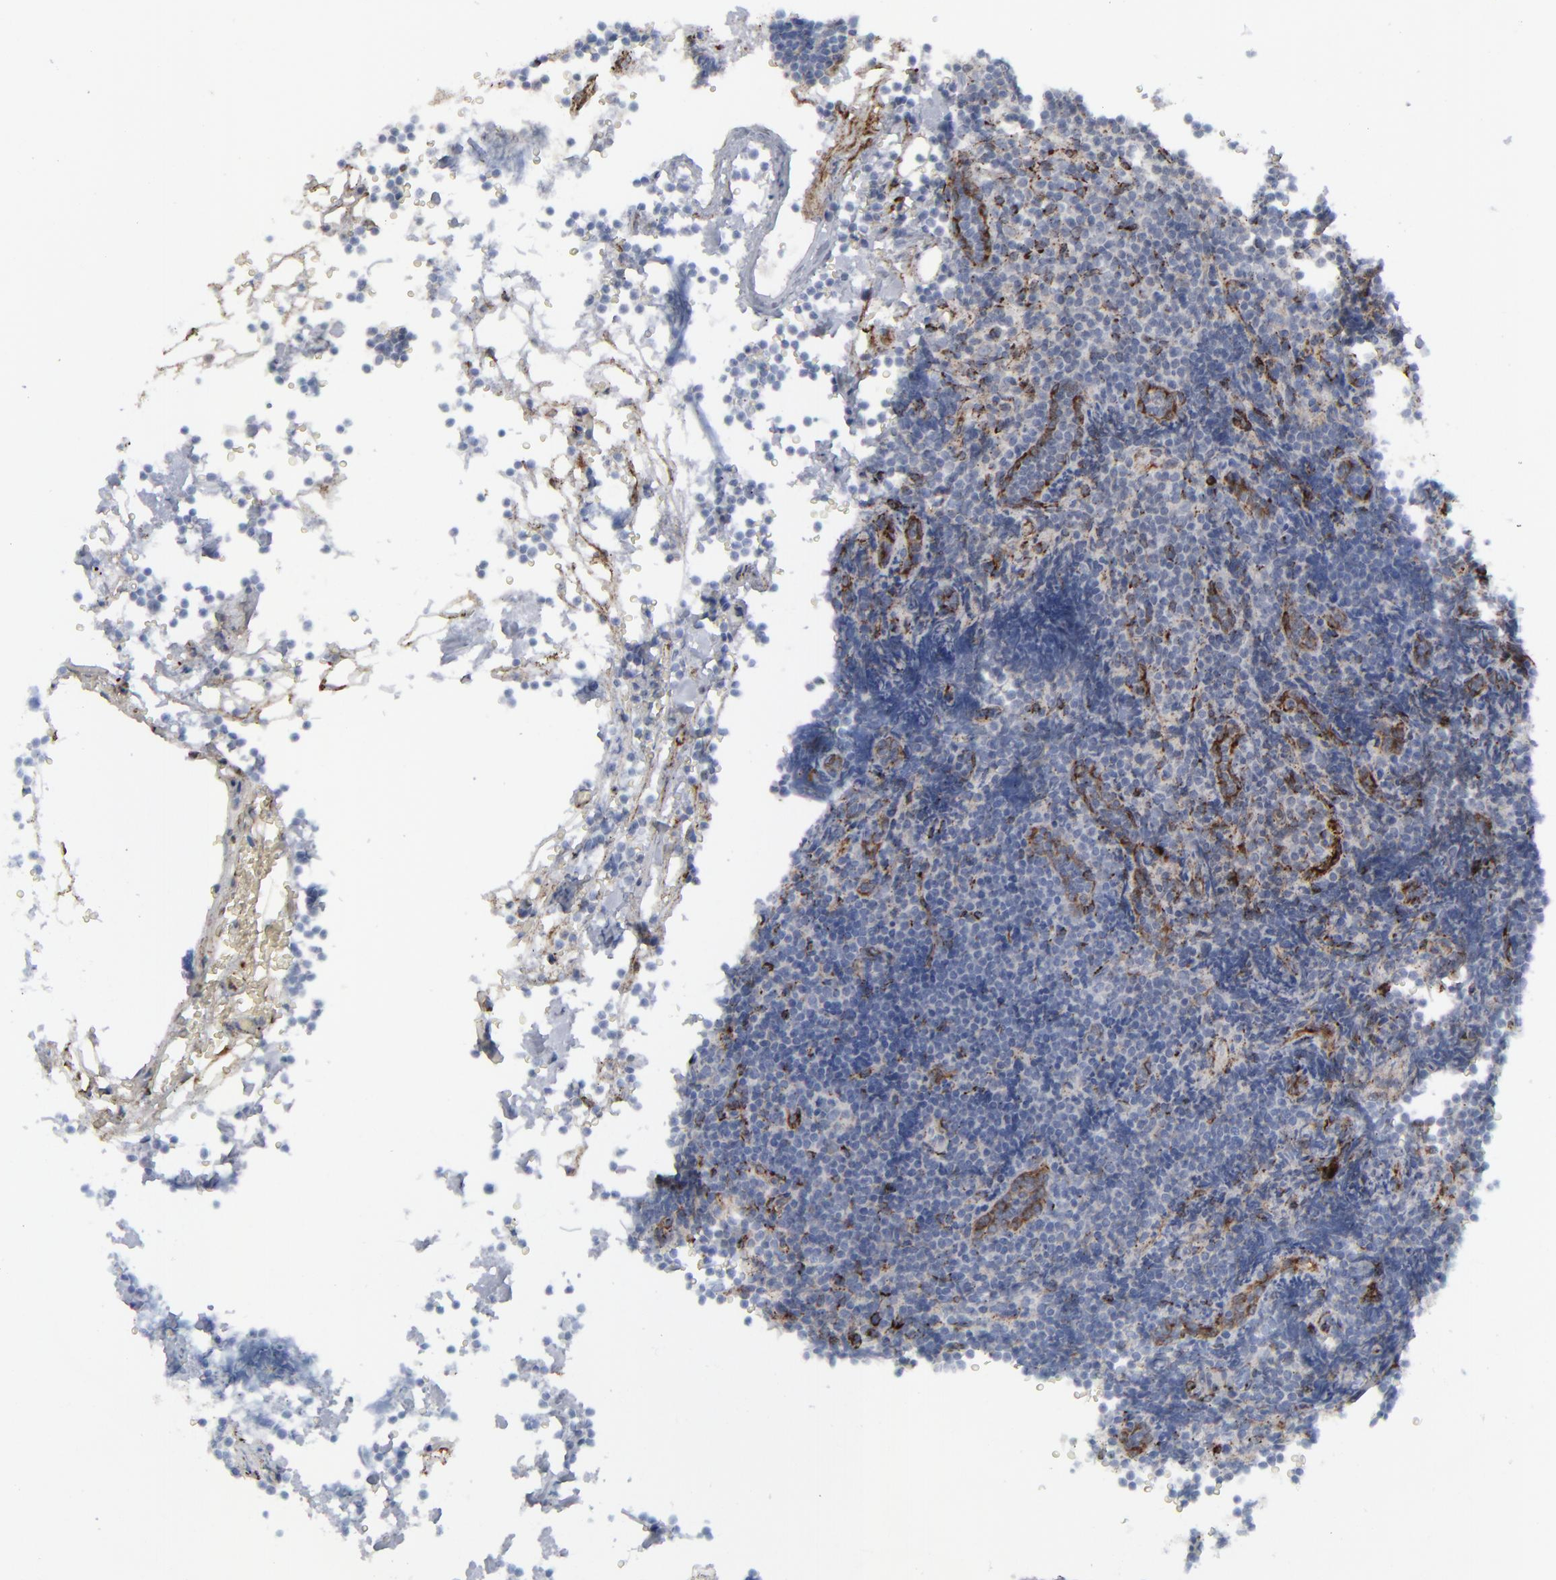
{"staining": {"intensity": "negative", "quantity": "none", "location": "none"}, "tissue": "lymphoma", "cell_type": "Tumor cells", "image_type": "cancer", "snomed": [{"axis": "morphology", "description": "Malignant lymphoma, non-Hodgkin's type, High grade"}, {"axis": "topography", "description": "Lymph node"}], "caption": "This is a photomicrograph of immunohistochemistry staining of malignant lymphoma, non-Hodgkin's type (high-grade), which shows no positivity in tumor cells.", "gene": "SPARC", "patient": {"sex": "female", "age": 58}}